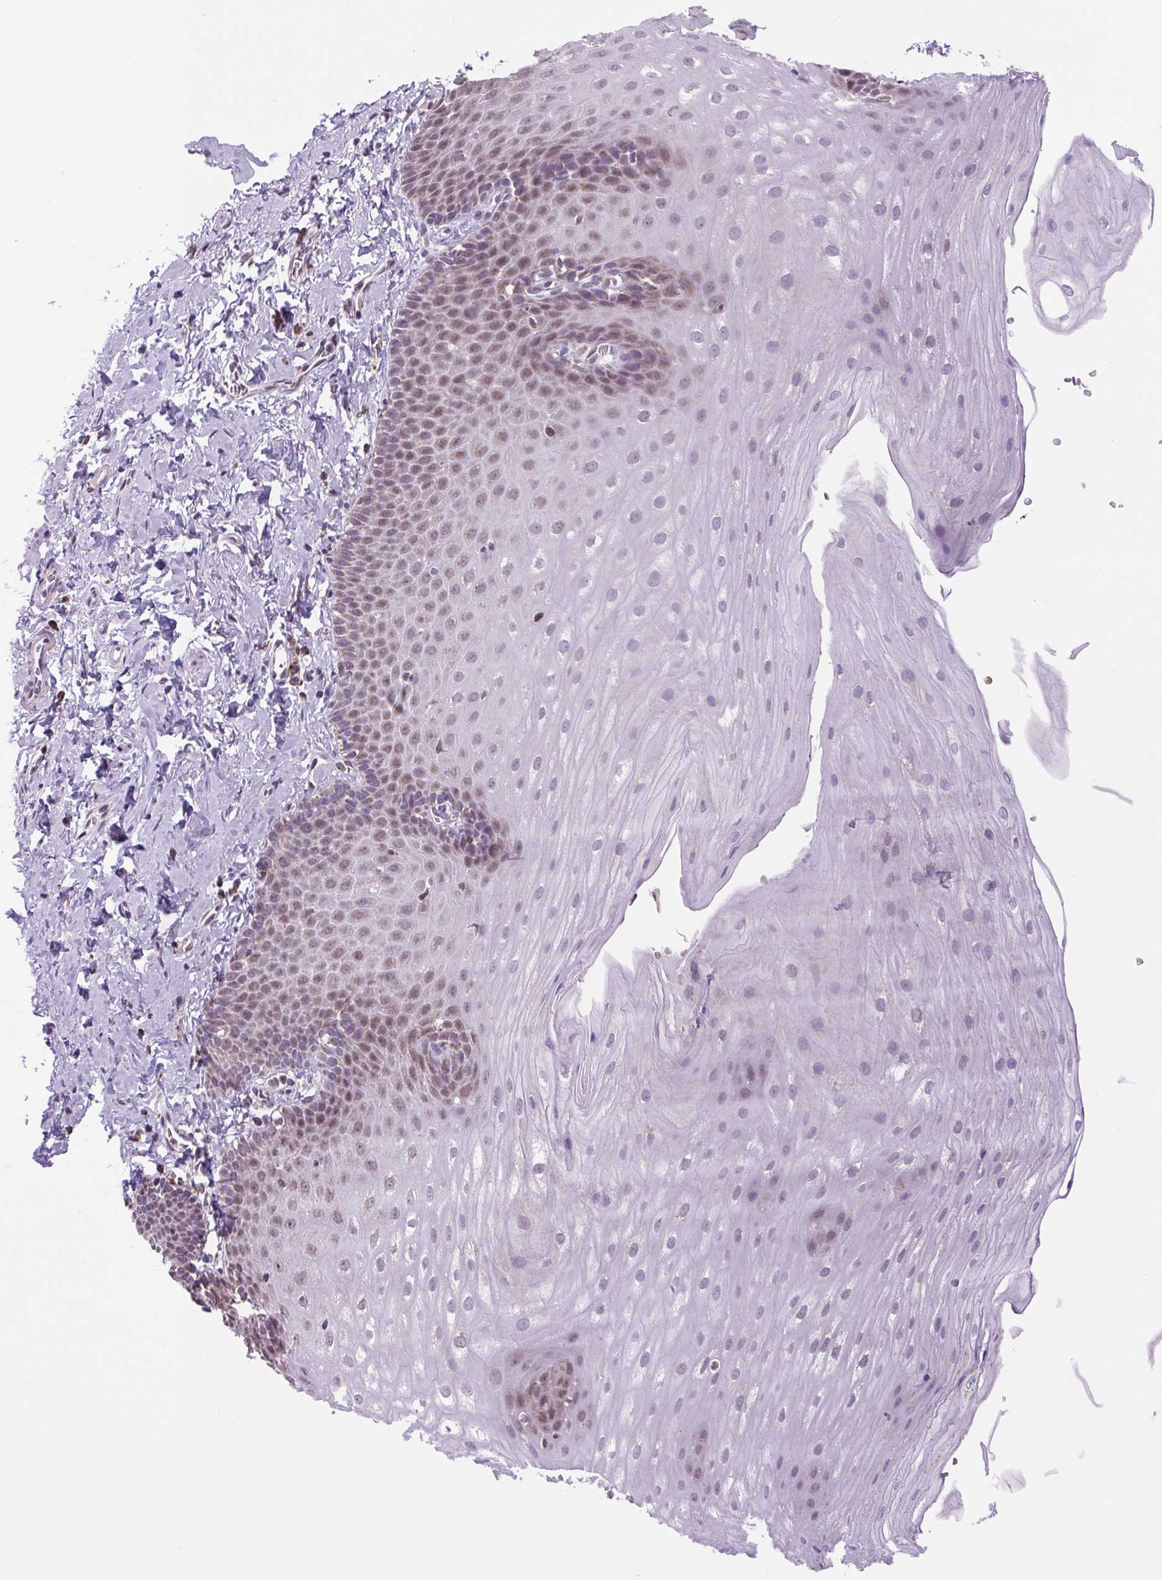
{"staining": {"intensity": "moderate", "quantity": "25%-75%", "location": "cytoplasmic/membranous,nuclear"}, "tissue": "esophagus", "cell_type": "Squamous epithelial cells", "image_type": "normal", "snomed": [{"axis": "morphology", "description": "Normal tissue, NOS"}, {"axis": "topography", "description": "Esophagus"}], "caption": "Immunohistochemical staining of unremarkable esophagus demonstrates 25%-75% levels of moderate cytoplasmic/membranous,nuclear protein staining in about 25%-75% of squamous epithelial cells.", "gene": "SCO2", "patient": {"sex": "male", "age": 70}}